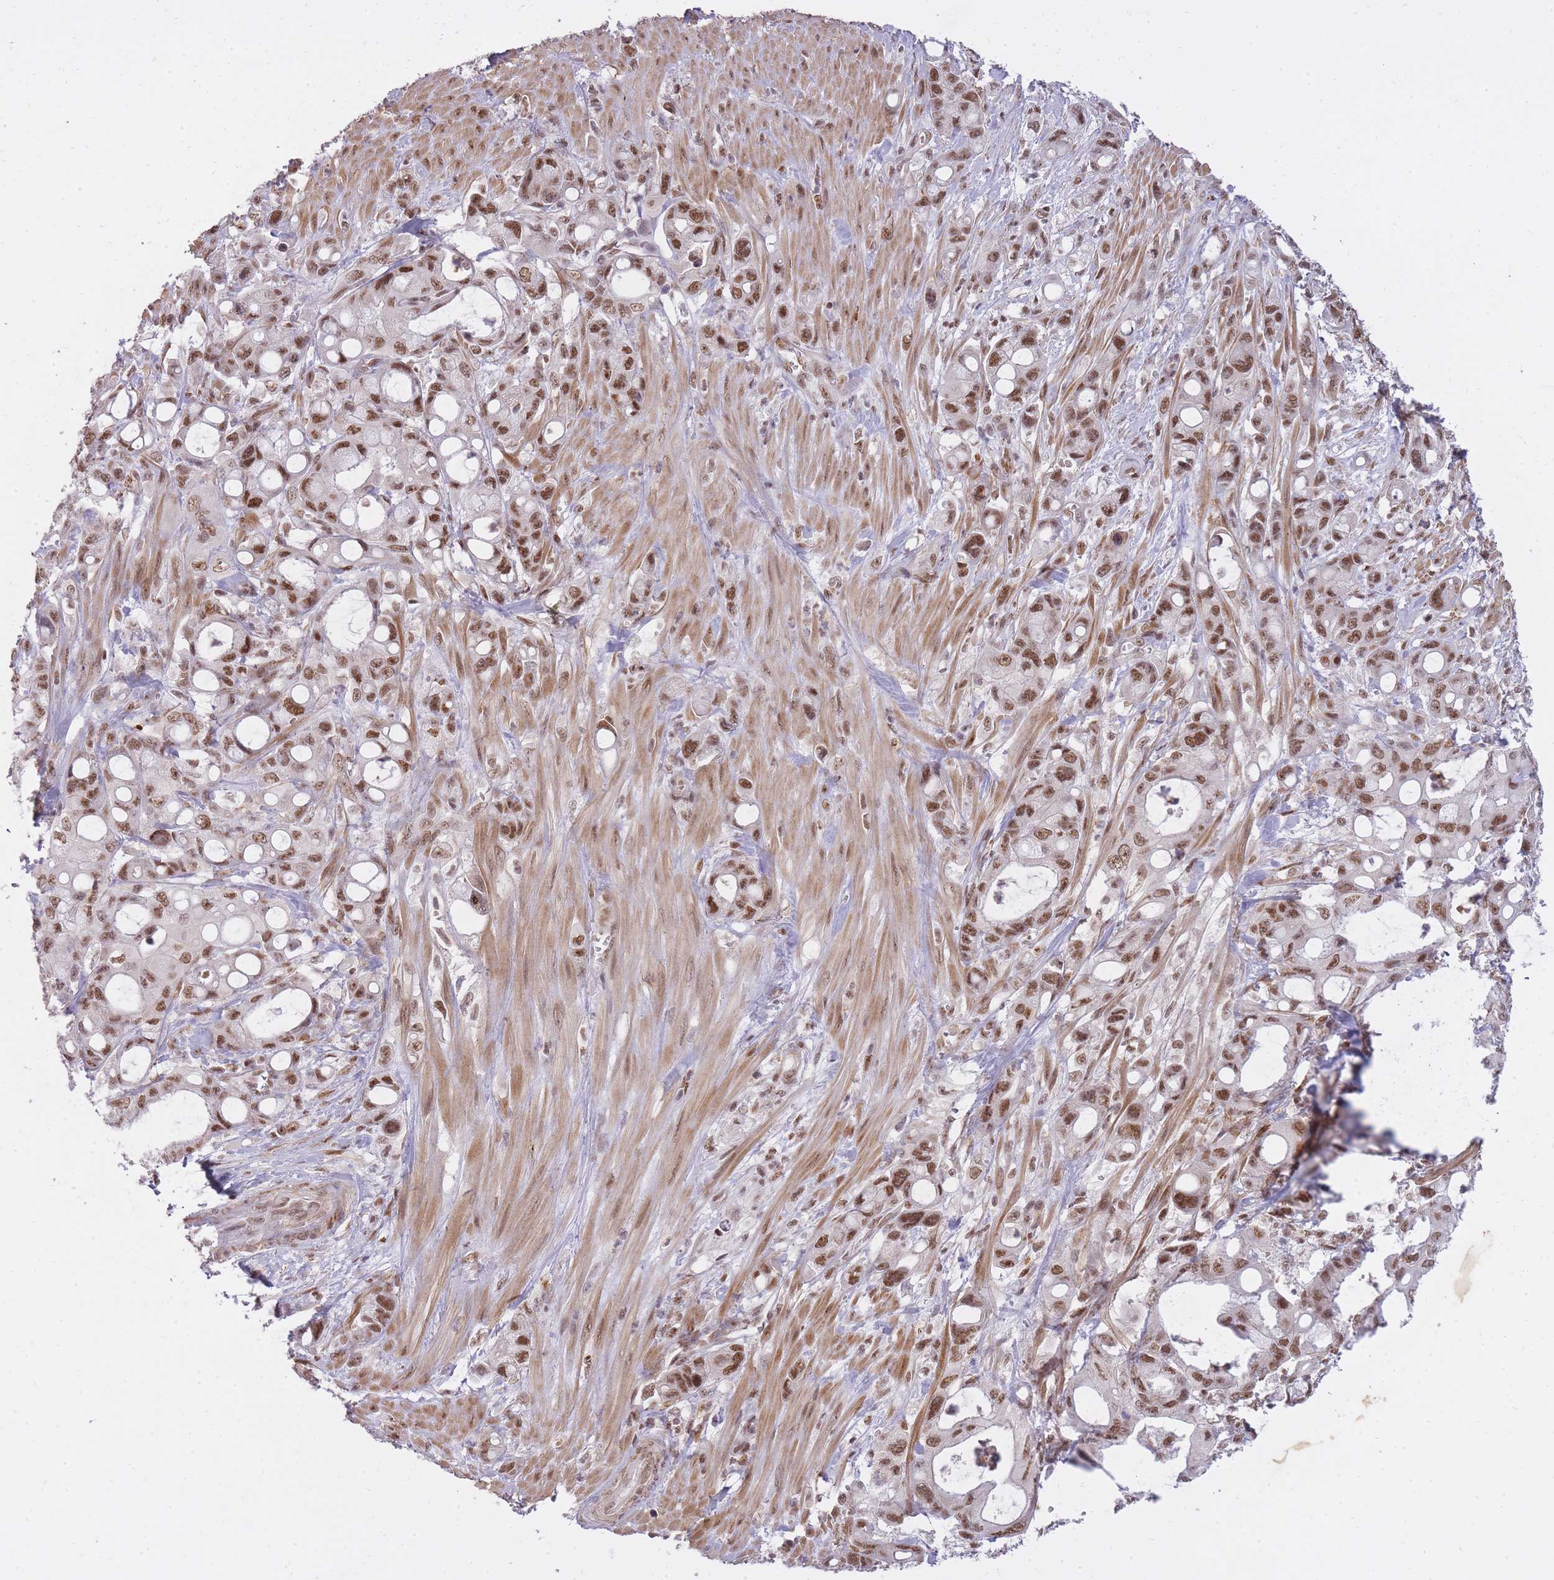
{"staining": {"intensity": "moderate", "quantity": ">75%", "location": "nuclear"}, "tissue": "pancreatic cancer", "cell_type": "Tumor cells", "image_type": "cancer", "snomed": [{"axis": "morphology", "description": "Adenocarcinoma, NOS"}, {"axis": "topography", "description": "Pancreas"}], "caption": "Immunohistochemistry (IHC) histopathology image of human pancreatic cancer stained for a protein (brown), which exhibits medium levels of moderate nuclear expression in approximately >75% of tumor cells.", "gene": "TIGD1", "patient": {"sex": "male", "age": 68}}